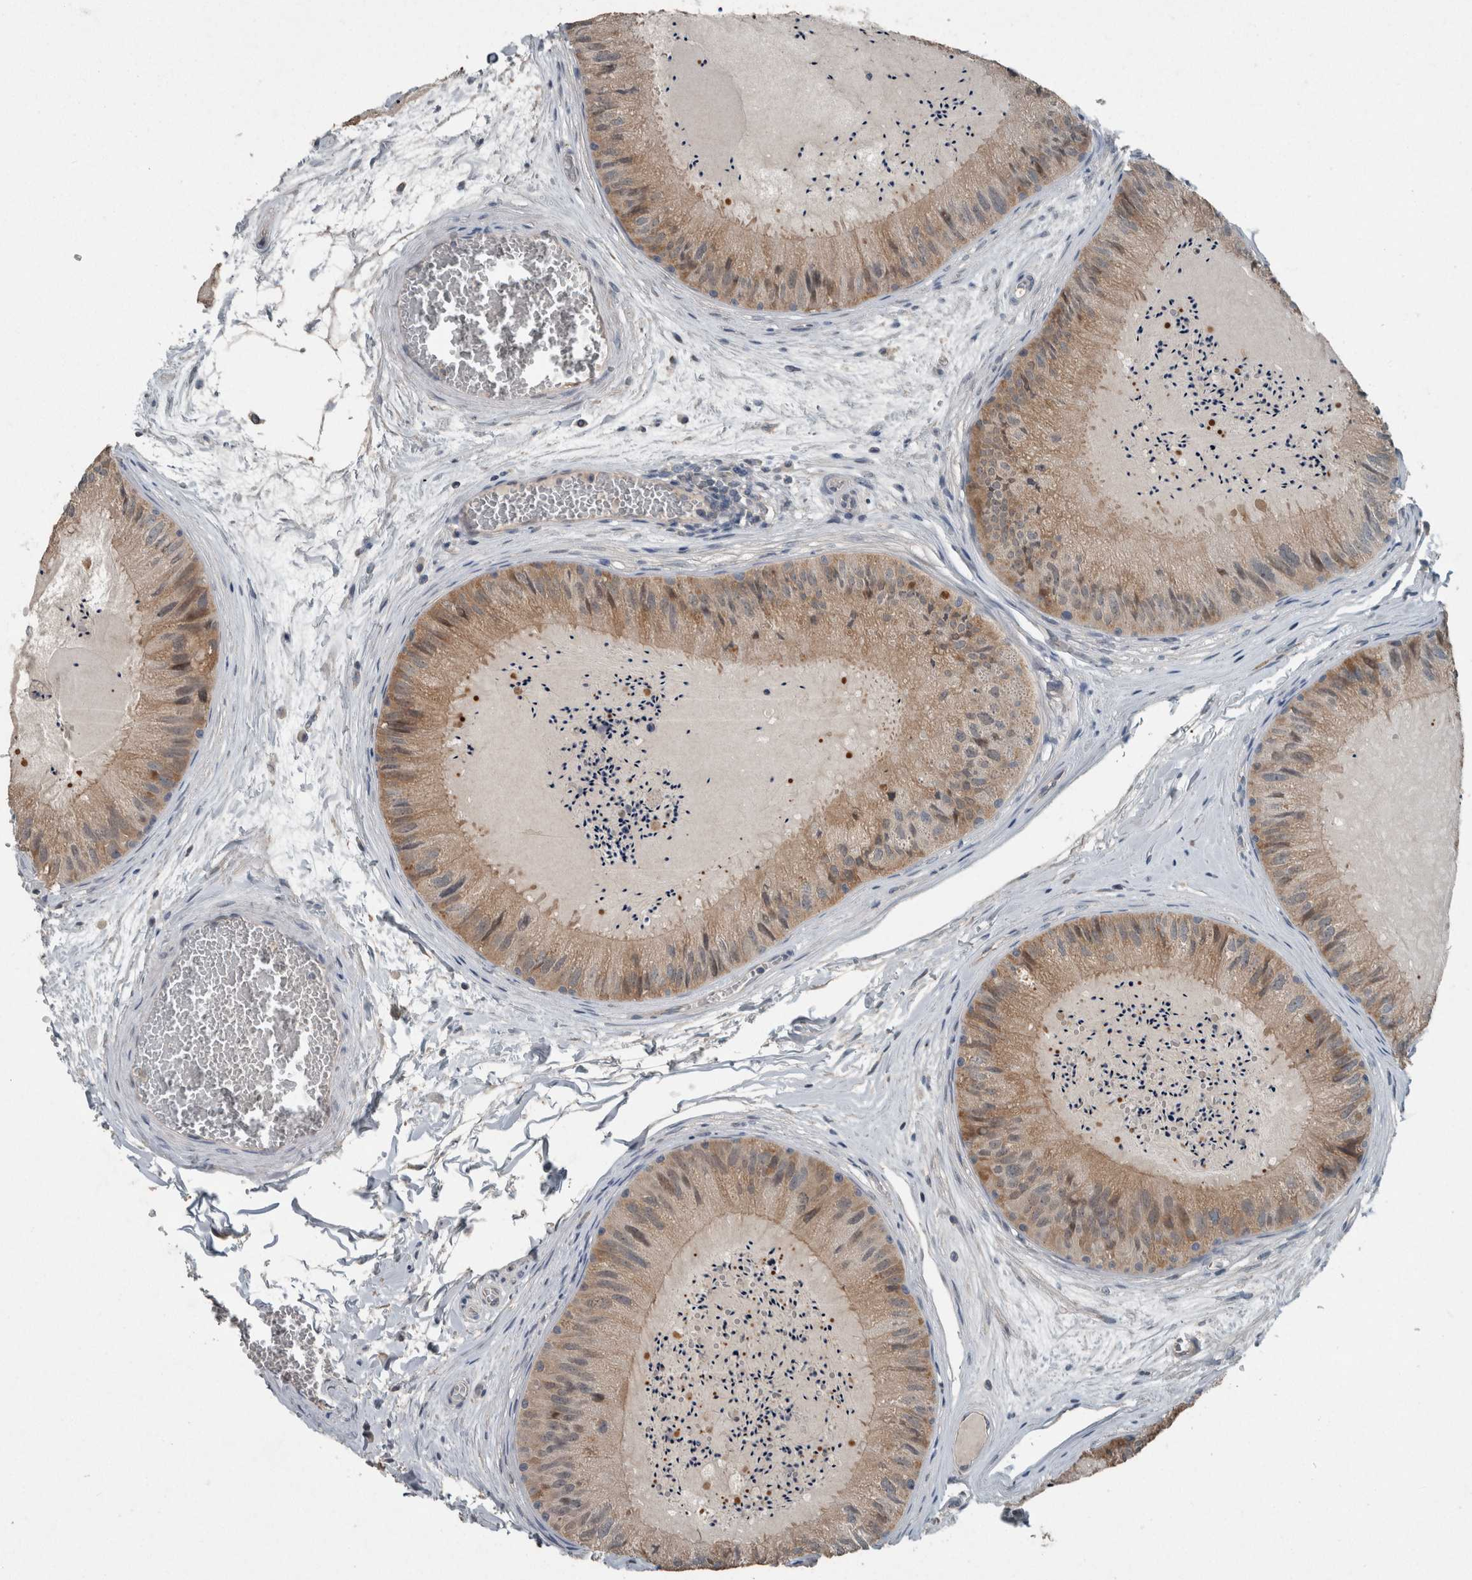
{"staining": {"intensity": "moderate", "quantity": ">75%", "location": "cytoplasmic/membranous"}, "tissue": "epididymis", "cell_type": "Glandular cells", "image_type": "normal", "snomed": [{"axis": "morphology", "description": "Normal tissue, NOS"}, {"axis": "topography", "description": "Epididymis"}], "caption": "Immunohistochemical staining of normal epididymis displays >75% levels of moderate cytoplasmic/membranous protein expression in approximately >75% of glandular cells. (DAB (3,3'-diaminobenzidine) IHC, brown staining for protein, blue staining for nuclei).", "gene": "KNTC1", "patient": {"sex": "male", "age": 31}}